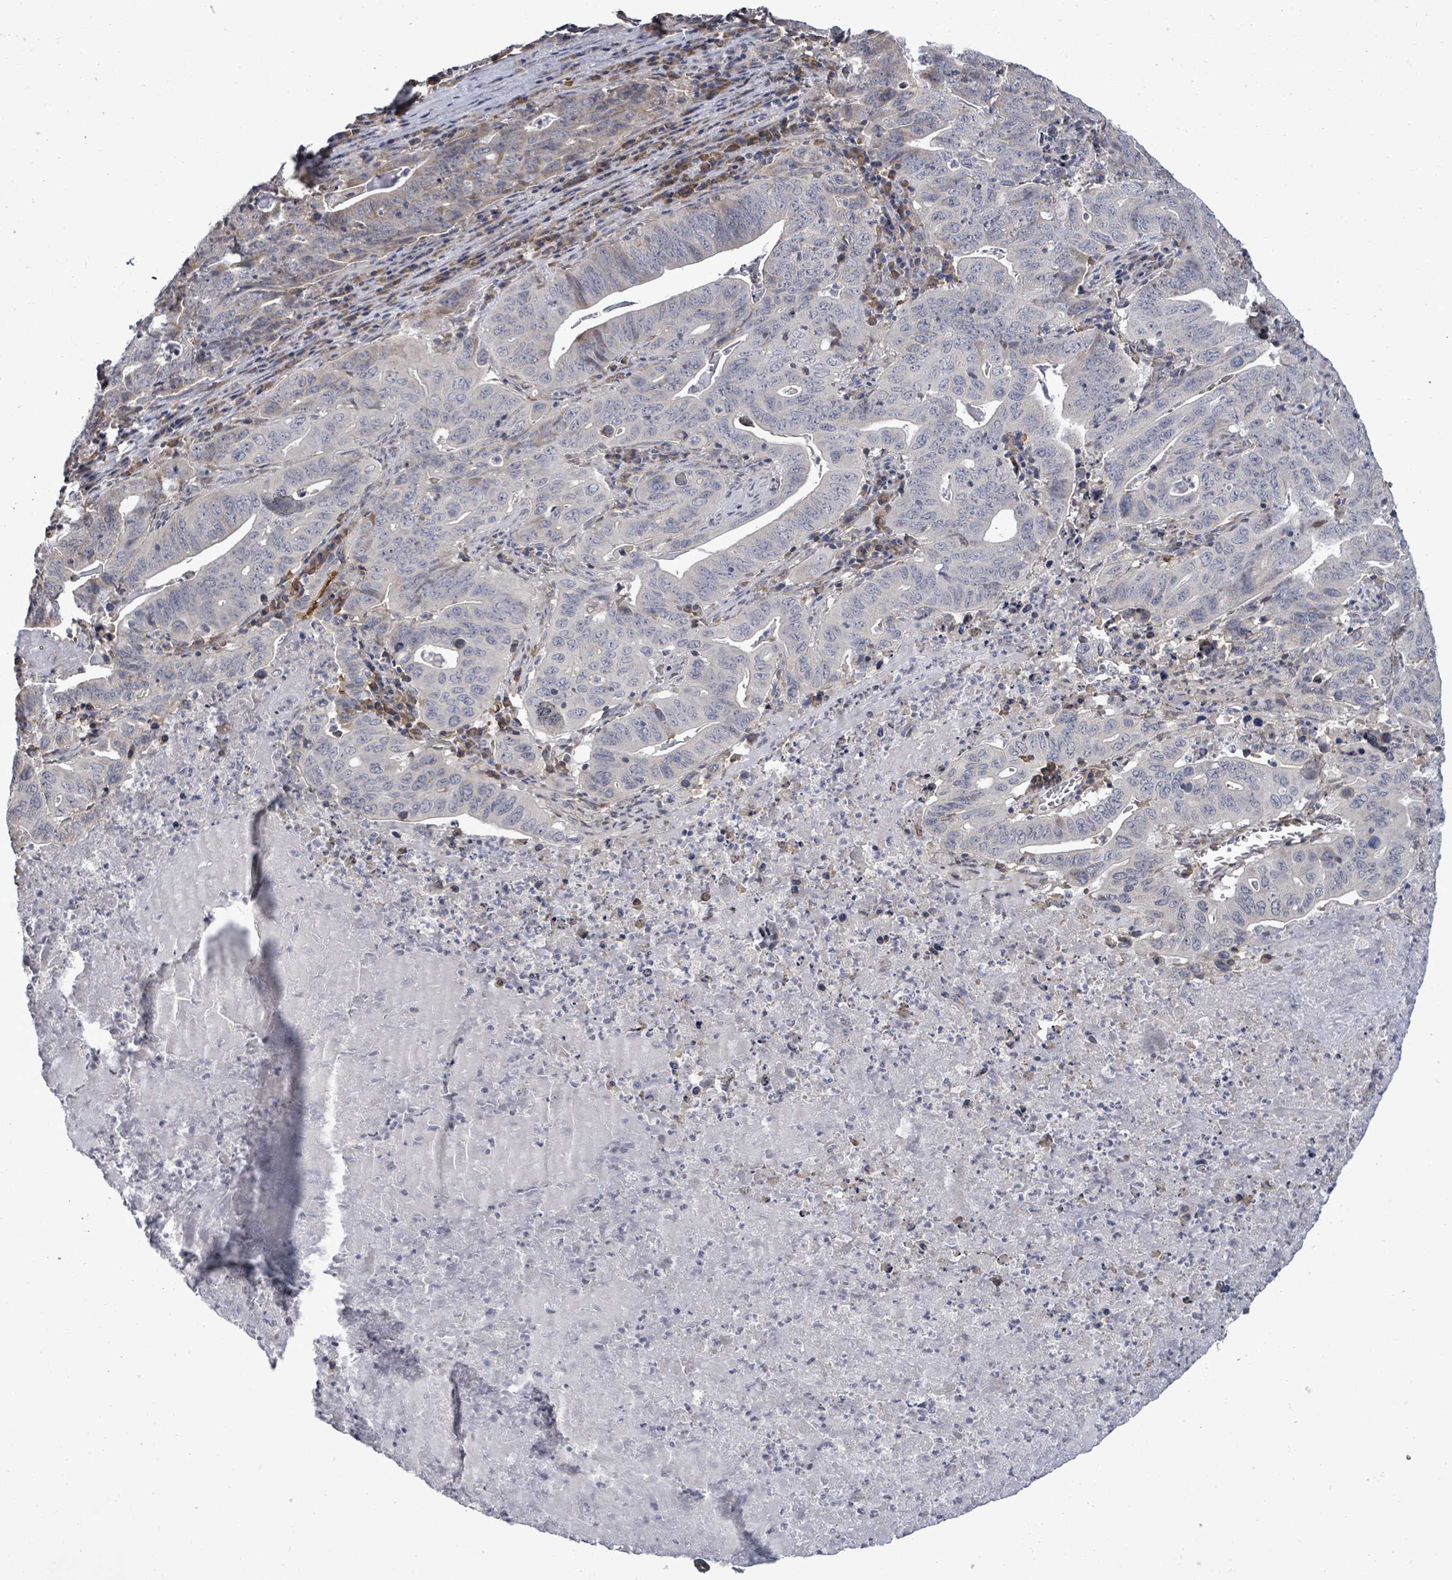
{"staining": {"intensity": "negative", "quantity": "none", "location": "none"}, "tissue": "lung cancer", "cell_type": "Tumor cells", "image_type": "cancer", "snomed": [{"axis": "morphology", "description": "Adenocarcinoma, NOS"}, {"axis": "topography", "description": "Lung"}], "caption": "An image of adenocarcinoma (lung) stained for a protein displays no brown staining in tumor cells.", "gene": "POMGNT2", "patient": {"sex": "female", "age": 60}}